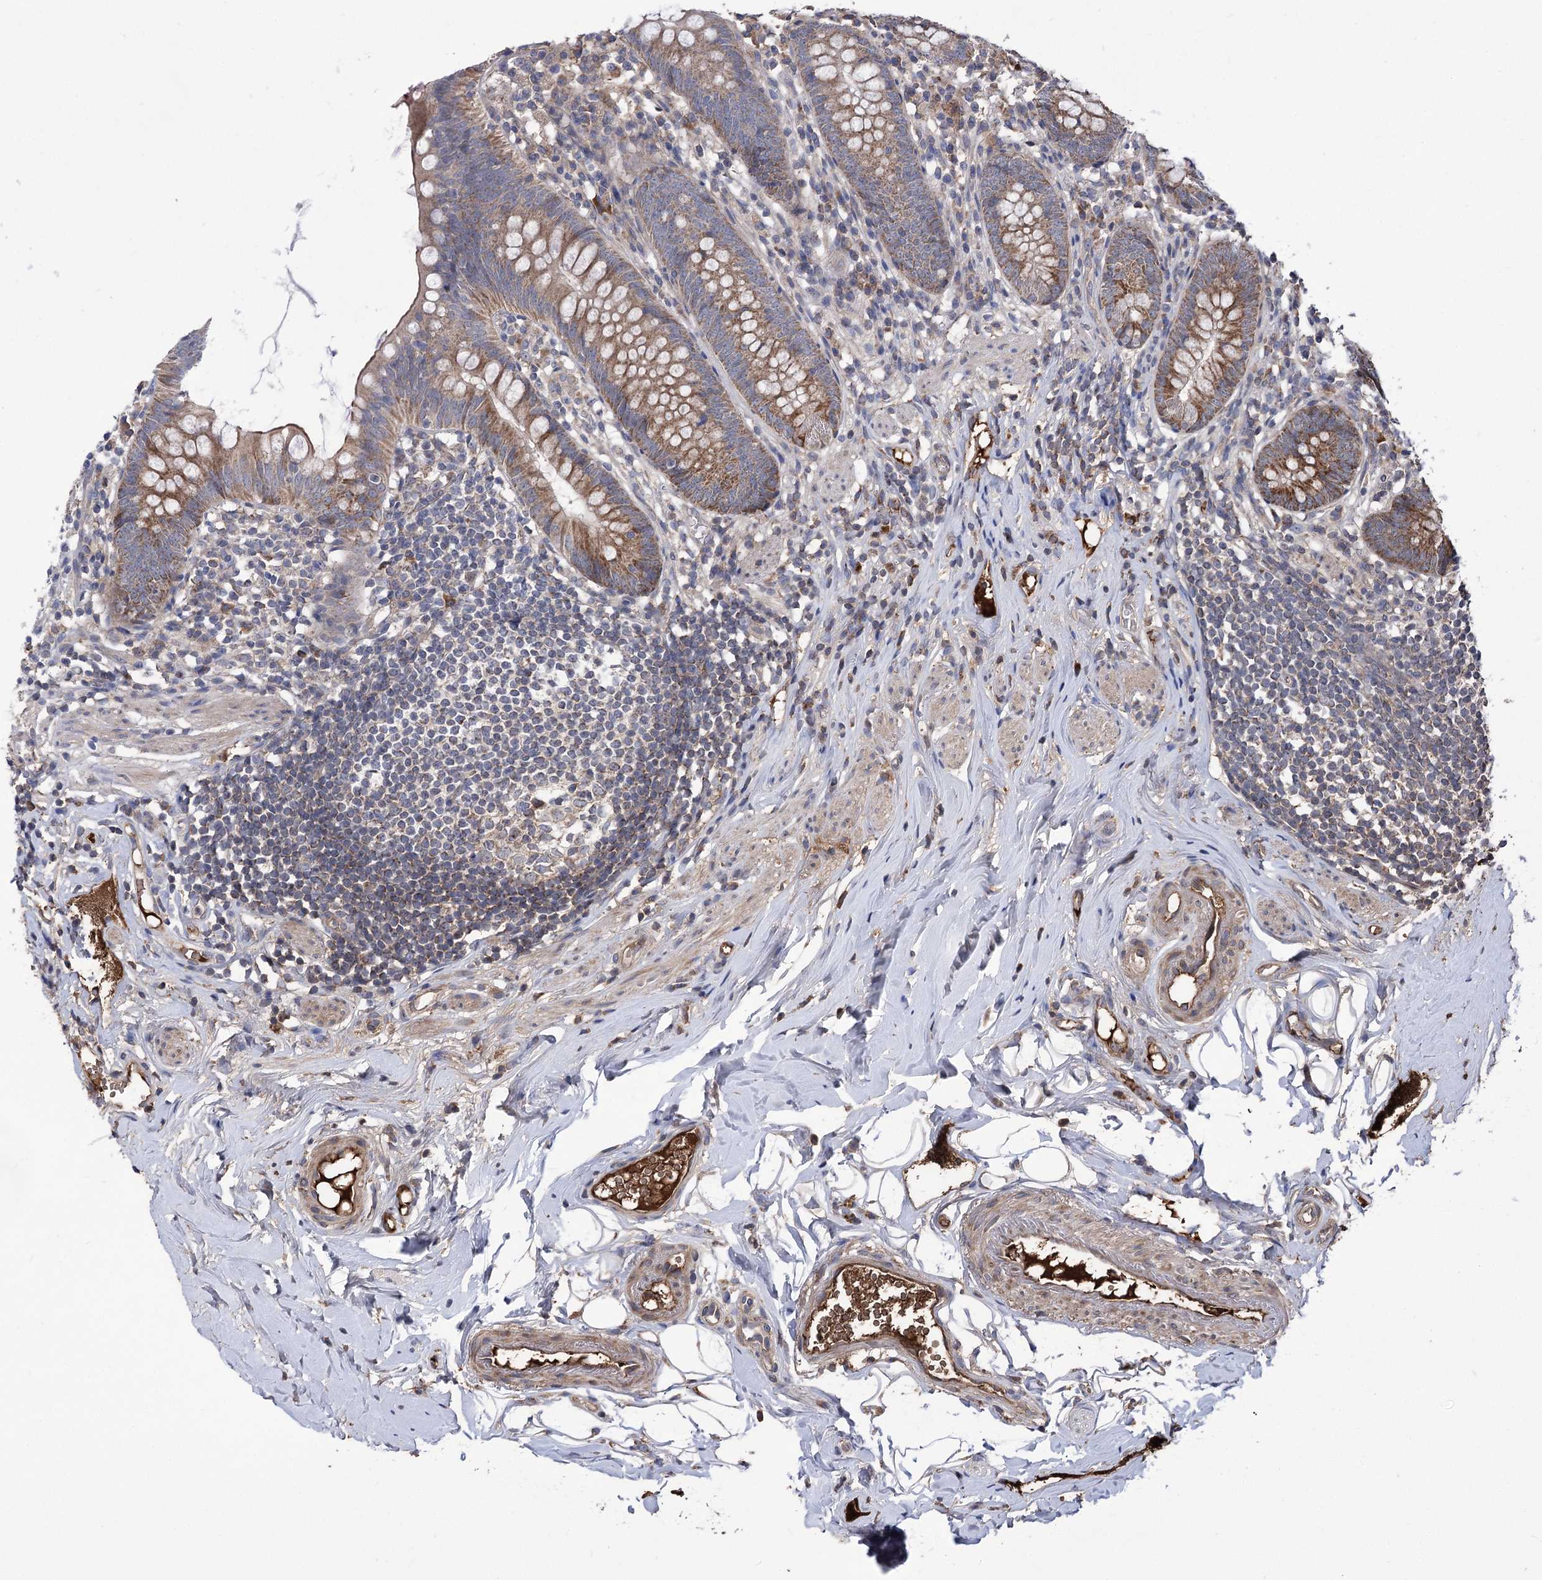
{"staining": {"intensity": "moderate", "quantity": ">75%", "location": "cytoplasmic/membranous"}, "tissue": "appendix", "cell_type": "Glandular cells", "image_type": "normal", "snomed": [{"axis": "morphology", "description": "Normal tissue, NOS"}, {"axis": "topography", "description": "Appendix"}], "caption": "Appendix stained for a protein shows moderate cytoplasmic/membranous positivity in glandular cells. The protein of interest is stained brown, and the nuclei are stained in blue (DAB (3,3'-diaminobenzidine) IHC with brightfield microscopy, high magnification).", "gene": "RASSF3", "patient": {"sex": "female", "age": 62}}